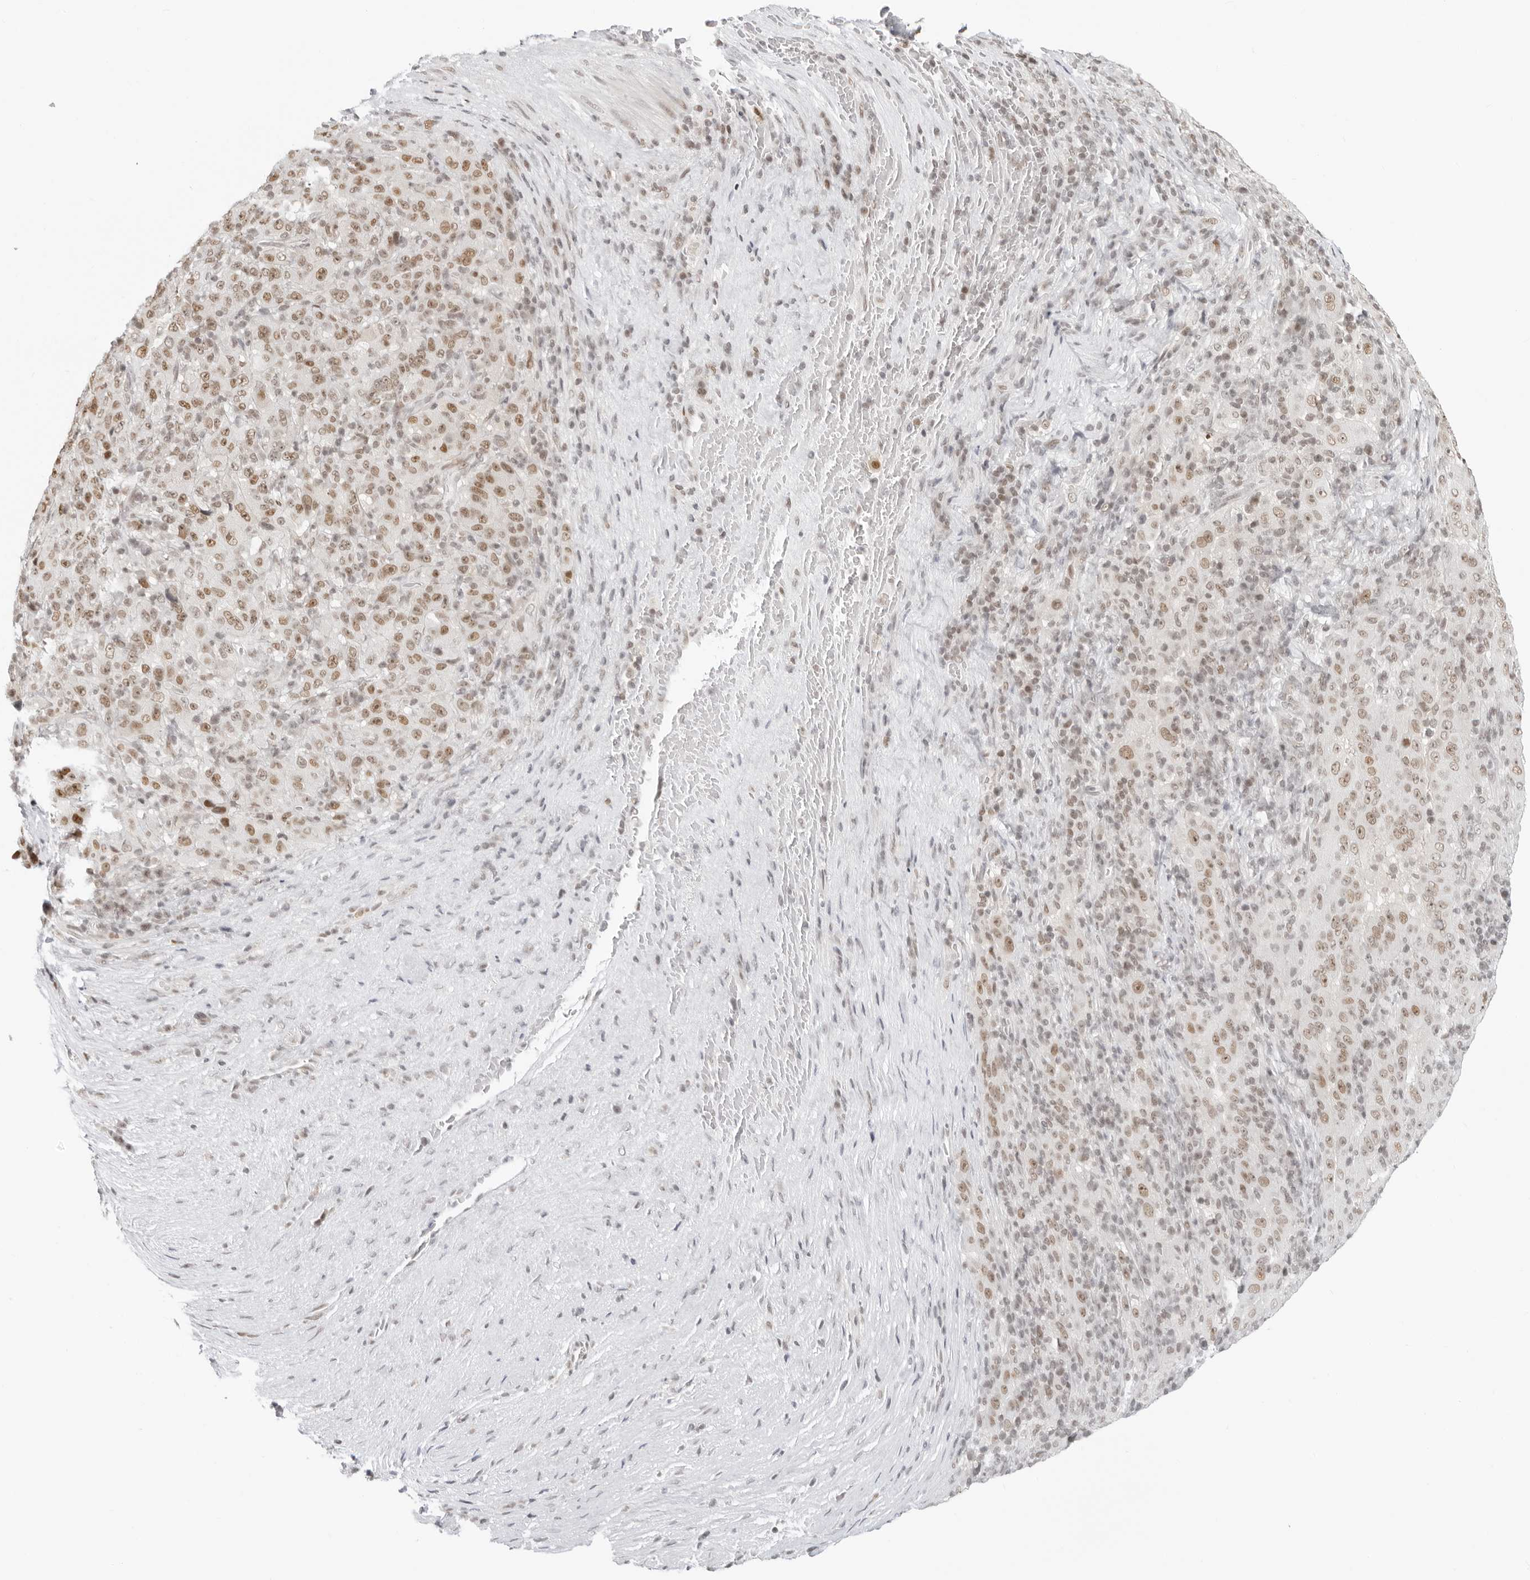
{"staining": {"intensity": "moderate", "quantity": ">75%", "location": "nuclear"}, "tissue": "pancreatic cancer", "cell_type": "Tumor cells", "image_type": "cancer", "snomed": [{"axis": "morphology", "description": "Adenocarcinoma, NOS"}, {"axis": "topography", "description": "Pancreas"}], "caption": "Protein expression analysis of pancreatic cancer (adenocarcinoma) shows moderate nuclear positivity in about >75% of tumor cells.", "gene": "MSH6", "patient": {"sex": "male", "age": 63}}